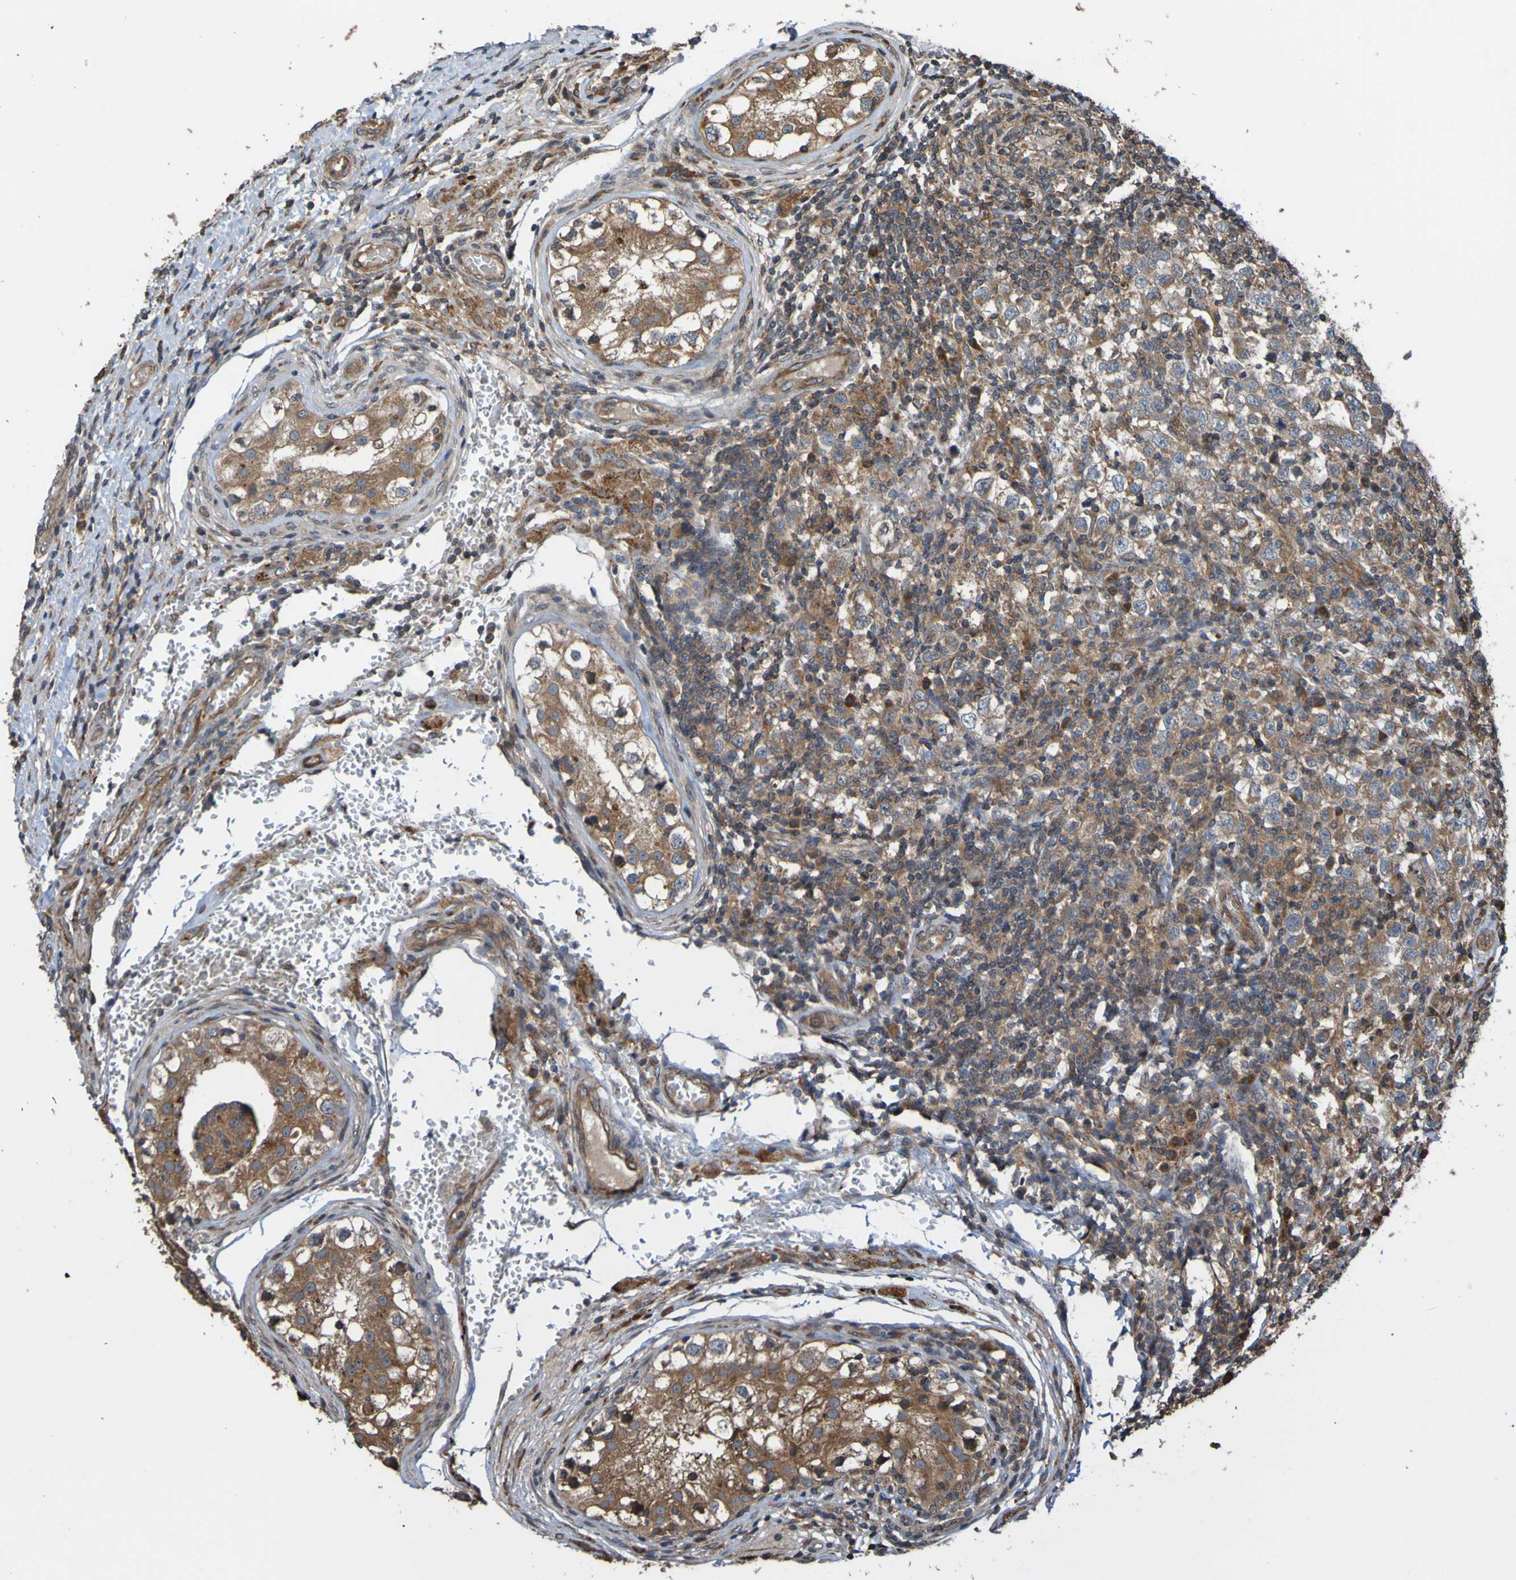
{"staining": {"intensity": "weak", "quantity": ">75%", "location": "cytoplasmic/membranous"}, "tissue": "testis cancer", "cell_type": "Tumor cells", "image_type": "cancer", "snomed": [{"axis": "morphology", "description": "Carcinoma, Embryonal, NOS"}, {"axis": "topography", "description": "Testis"}], "caption": "This photomicrograph reveals IHC staining of testis cancer, with low weak cytoplasmic/membranous expression in approximately >75% of tumor cells.", "gene": "UCN", "patient": {"sex": "male", "age": 21}}